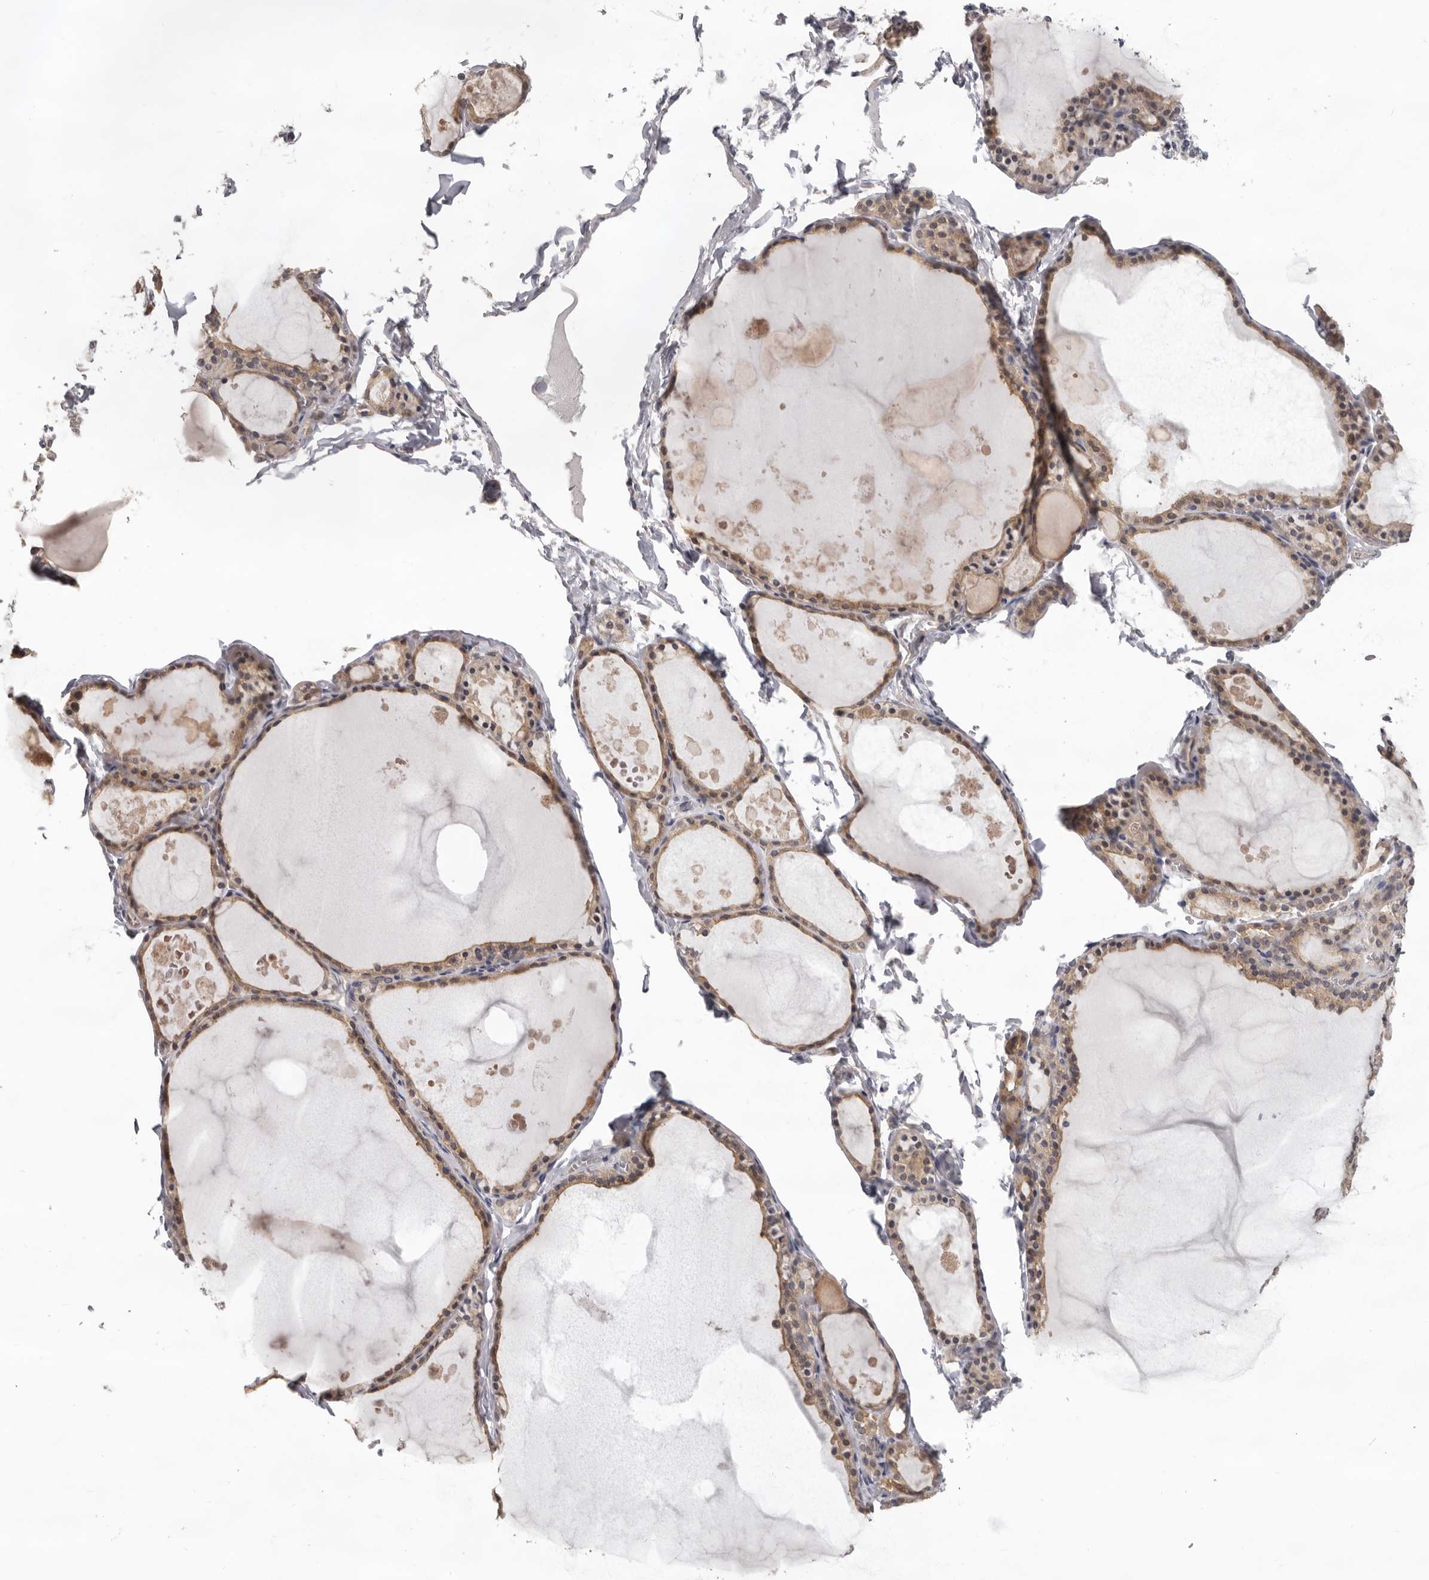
{"staining": {"intensity": "moderate", "quantity": ">75%", "location": "cytoplasmic/membranous"}, "tissue": "thyroid gland", "cell_type": "Glandular cells", "image_type": "normal", "snomed": [{"axis": "morphology", "description": "Normal tissue, NOS"}, {"axis": "topography", "description": "Thyroid gland"}], "caption": "Protein expression analysis of unremarkable thyroid gland displays moderate cytoplasmic/membranous positivity in approximately >75% of glandular cells.", "gene": "HINT3", "patient": {"sex": "male", "age": 56}}